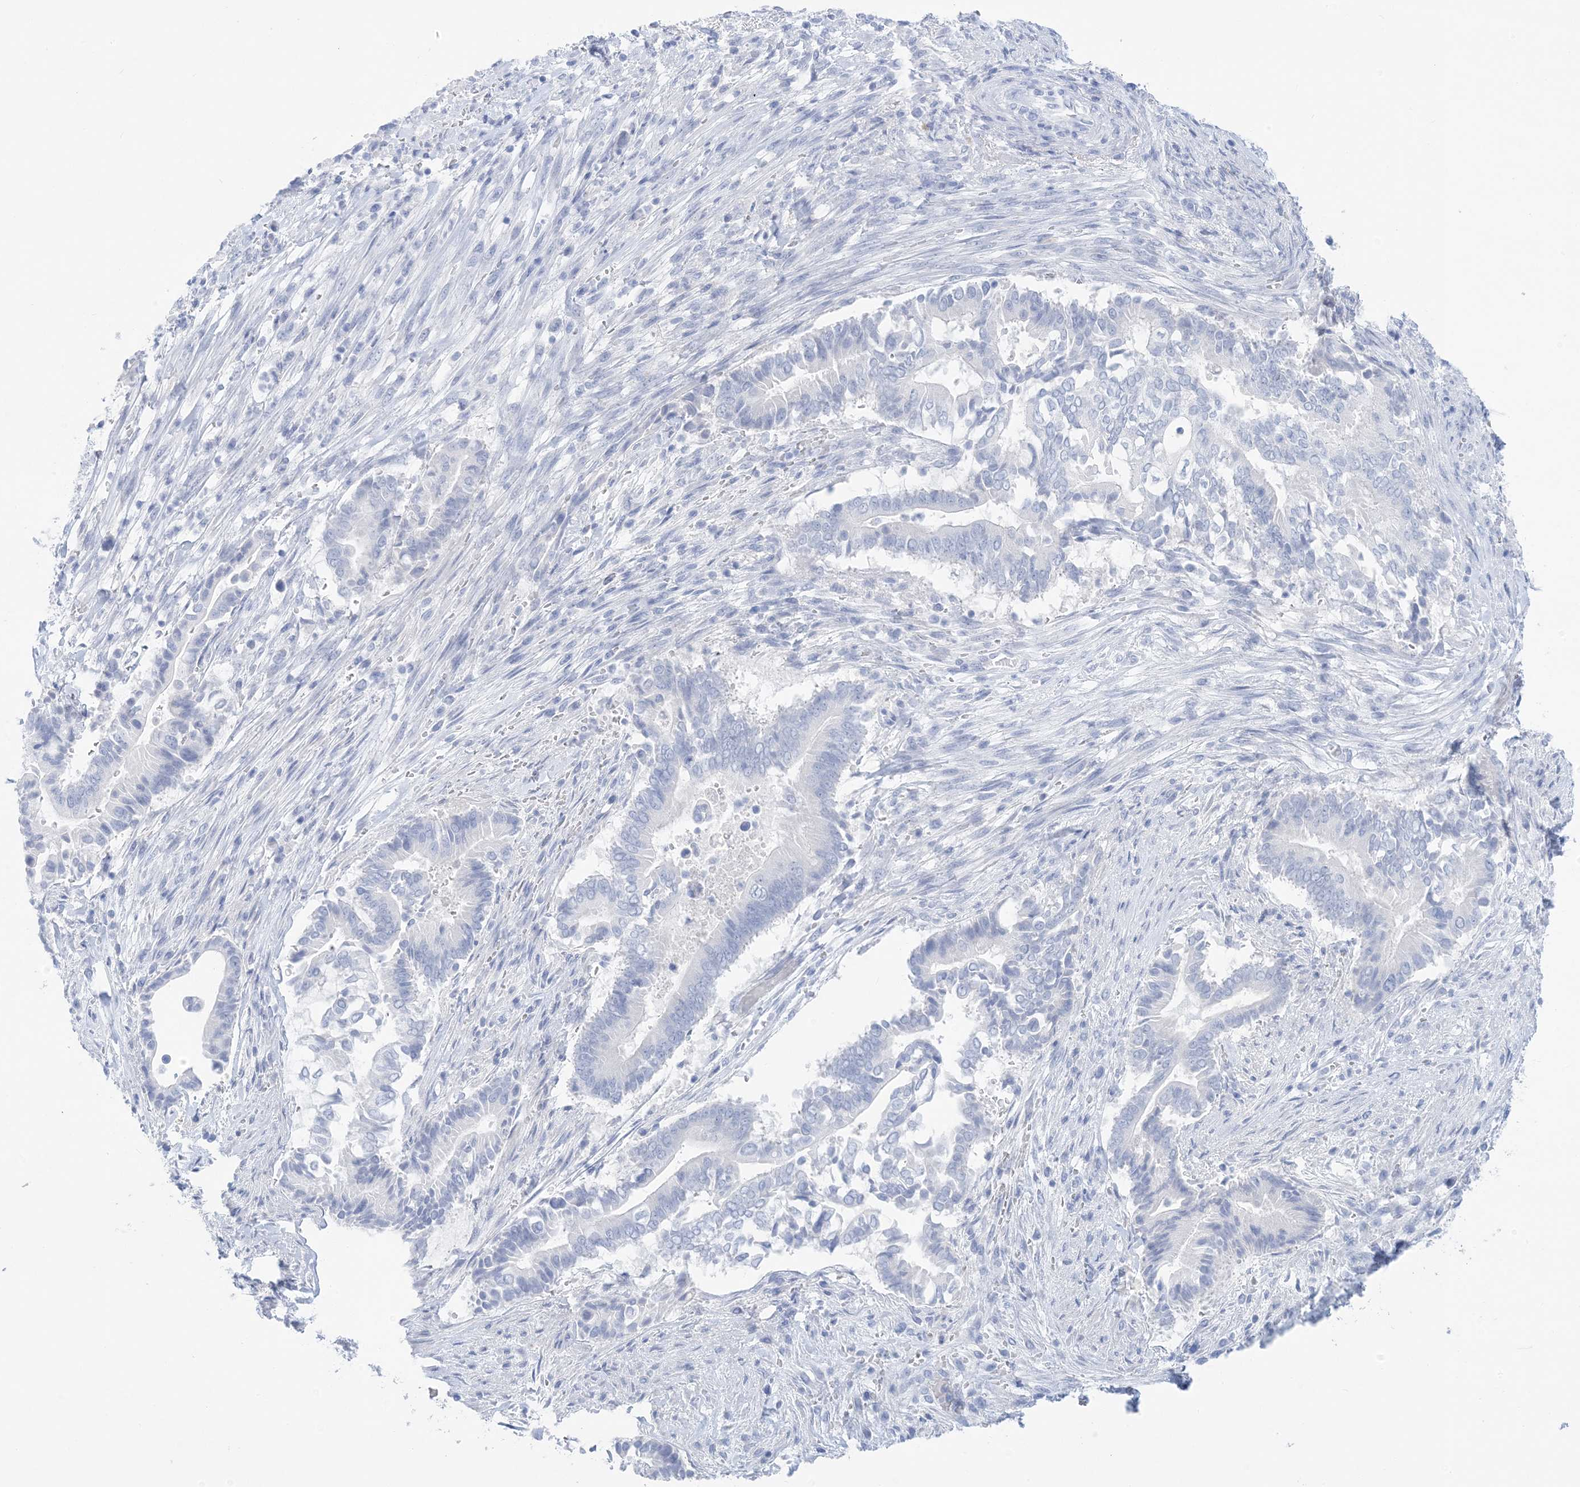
{"staining": {"intensity": "negative", "quantity": "none", "location": "none"}, "tissue": "pancreatic cancer", "cell_type": "Tumor cells", "image_type": "cancer", "snomed": [{"axis": "morphology", "description": "Adenocarcinoma, NOS"}, {"axis": "topography", "description": "Pancreas"}], "caption": "Image shows no protein expression in tumor cells of pancreatic adenocarcinoma tissue.", "gene": "SH3YL1", "patient": {"sex": "male", "age": 68}}